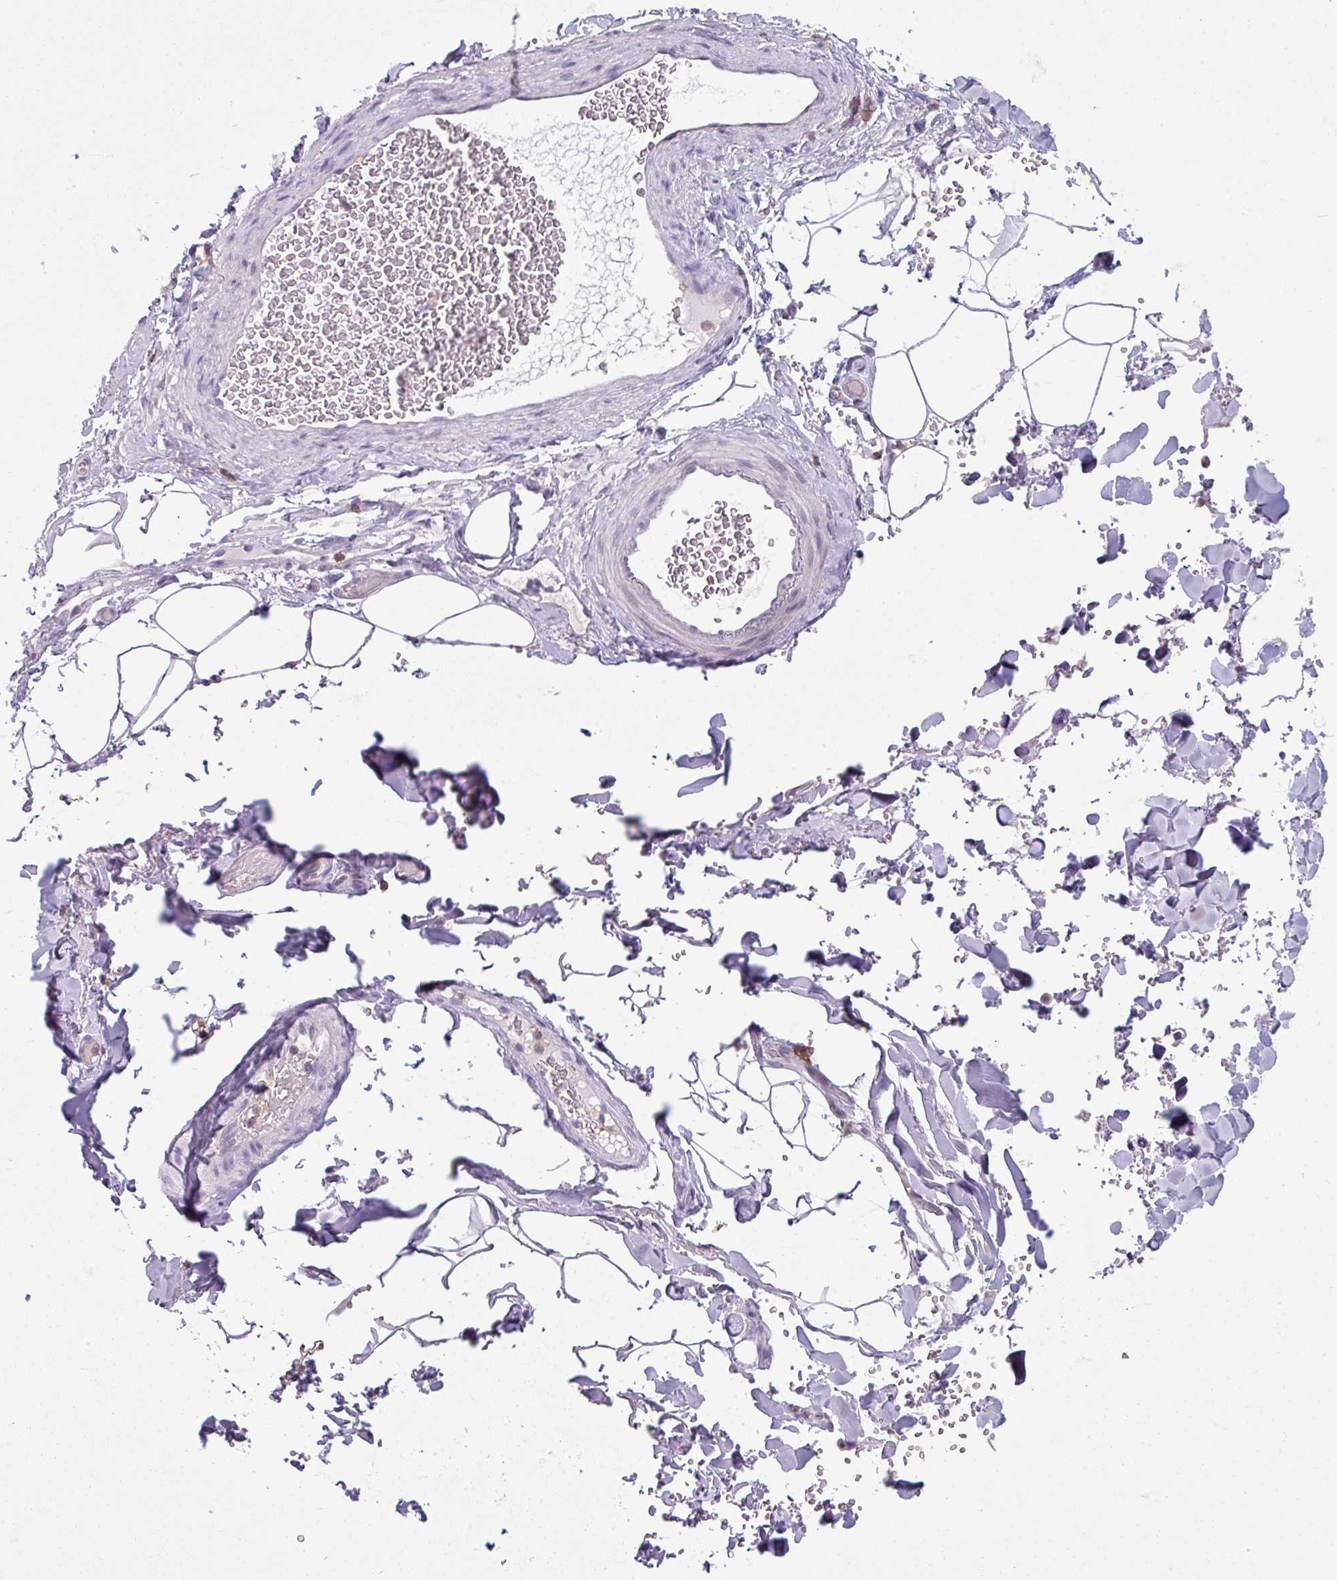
{"staining": {"intensity": "negative", "quantity": "none", "location": "none"}, "tissue": "adipose tissue", "cell_type": "Adipocytes", "image_type": "normal", "snomed": [{"axis": "morphology", "description": "Normal tissue, NOS"}, {"axis": "topography", "description": "Rectum"}, {"axis": "topography", "description": "Peripheral nerve tissue"}], "caption": "The photomicrograph displays no significant positivity in adipocytes of adipose tissue. (DAB (3,3'-diaminobenzidine) immunohistochemistry (IHC), high magnification).", "gene": "NEDD9", "patient": {"sex": "female", "age": 69}}